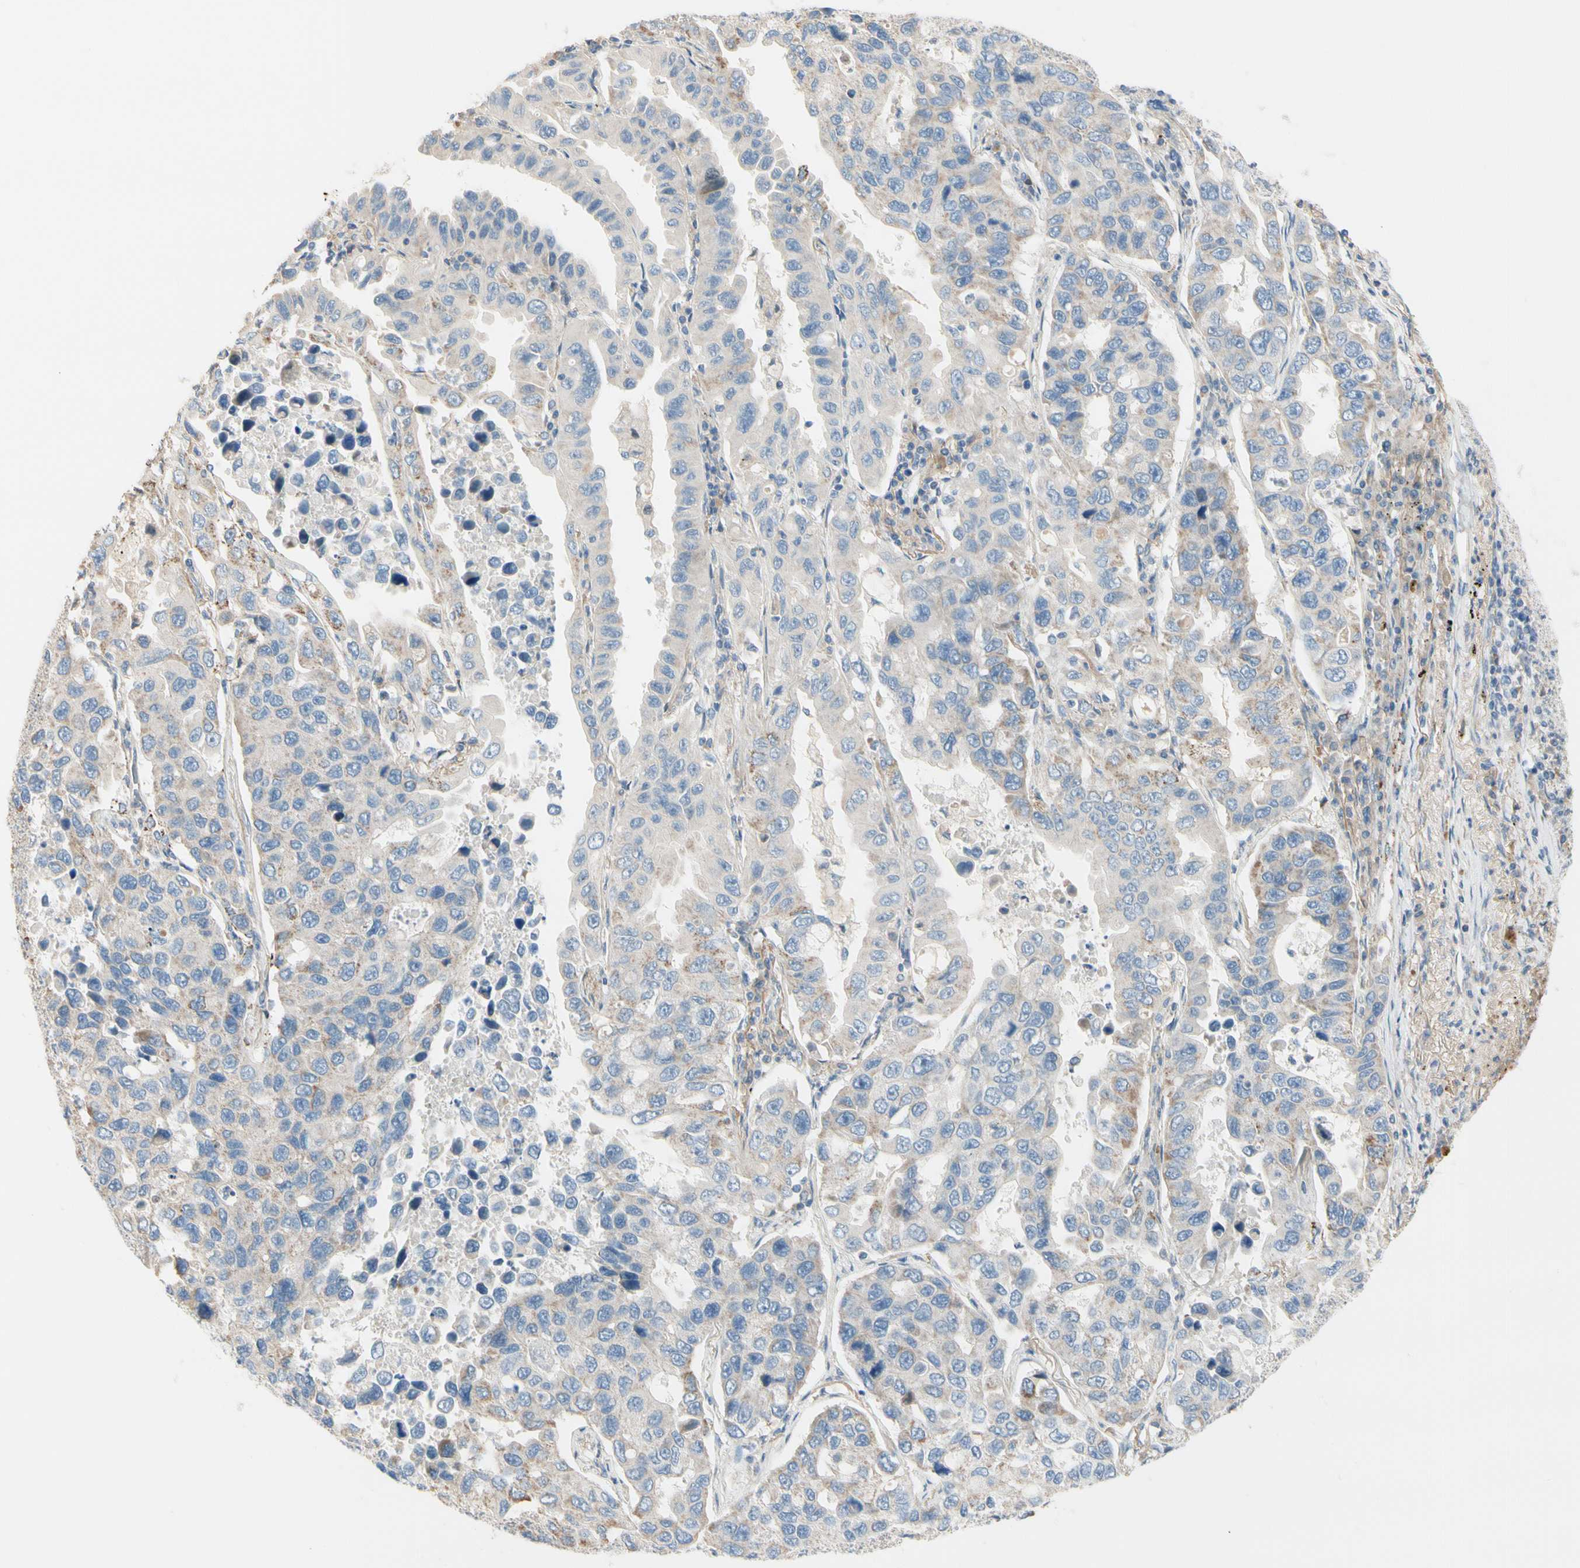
{"staining": {"intensity": "weak", "quantity": ">75%", "location": "cytoplasmic/membranous"}, "tissue": "lung cancer", "cell_type": "Tumor cells", "image_type": "cancer", "snomed": [{"axis": "morphology", "description": "Adenocarcinoma, NOS"}, {"axis": "topography", "description": "Lung"}], "caption": "Immunohistochemistry image of lung adenocarcinoma stained for a protein (brown), which shows low levels of weak cytoplasmic/membranous positivity in approximately >75% of tumor cells.", "gene": "EPHA3", "patient": {"sex": "male", "age": 64}}